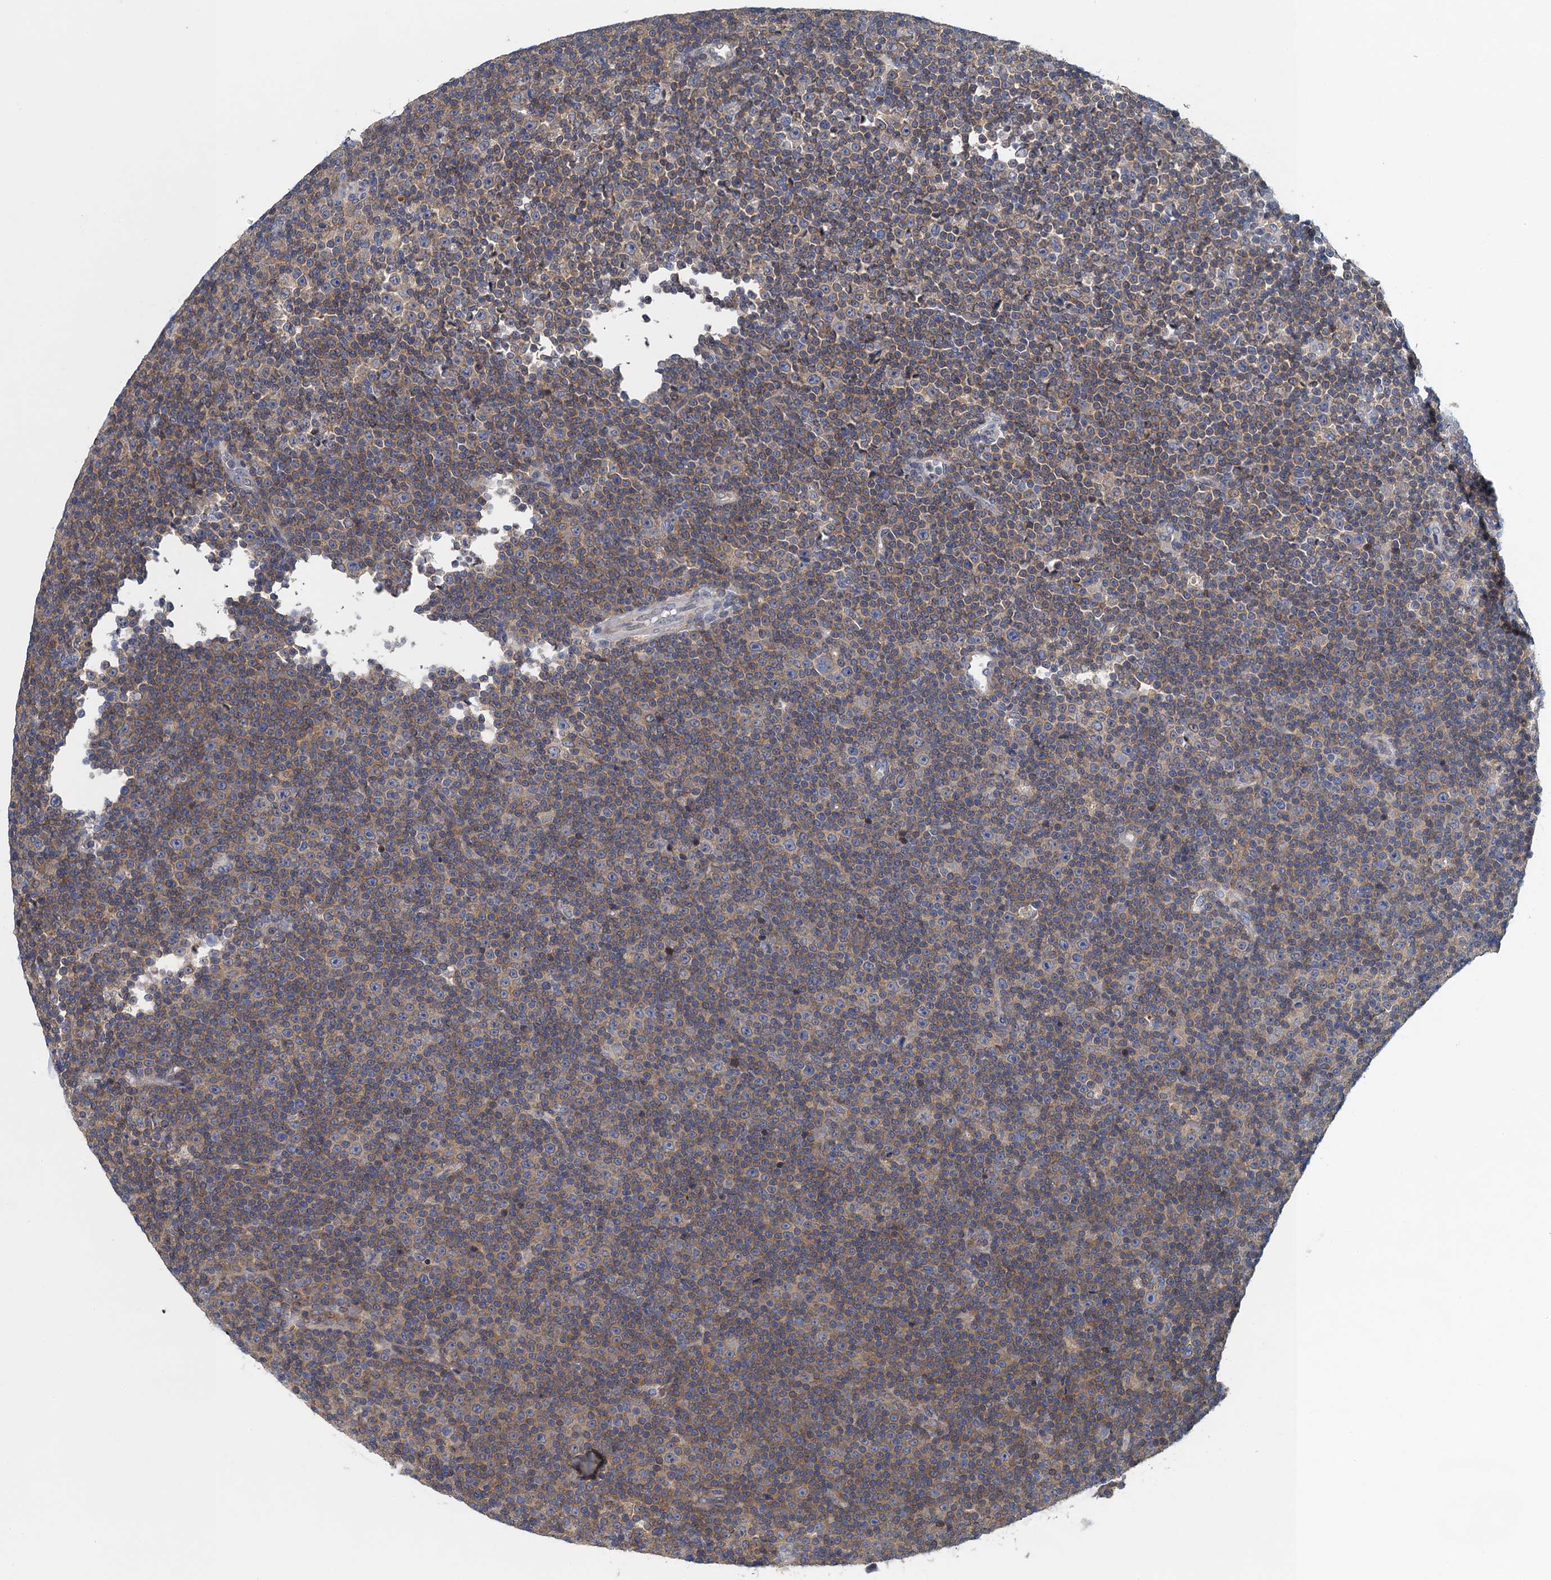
{"staining": {"intensity": "weak", "quantity": ">75%", "location": "cytoplasmic/membranous"}, "tissue": "lymphoma", "cell_type": "Tumor cells", "image_type": "cancer", "snomed": [{"axis": "morphology", "description": "Malignant lymphoma, non-Hodgkin's type, Low grade"}, {"axis": "topography", "description": "Lymph node"}], "caption": "A brown stain labels weak cytoplasmic/membranous staining of a protein in lymphoma tumor cells.", "gene": "NCKAP1L", "patient": {"sex": "female", "age": 67}}